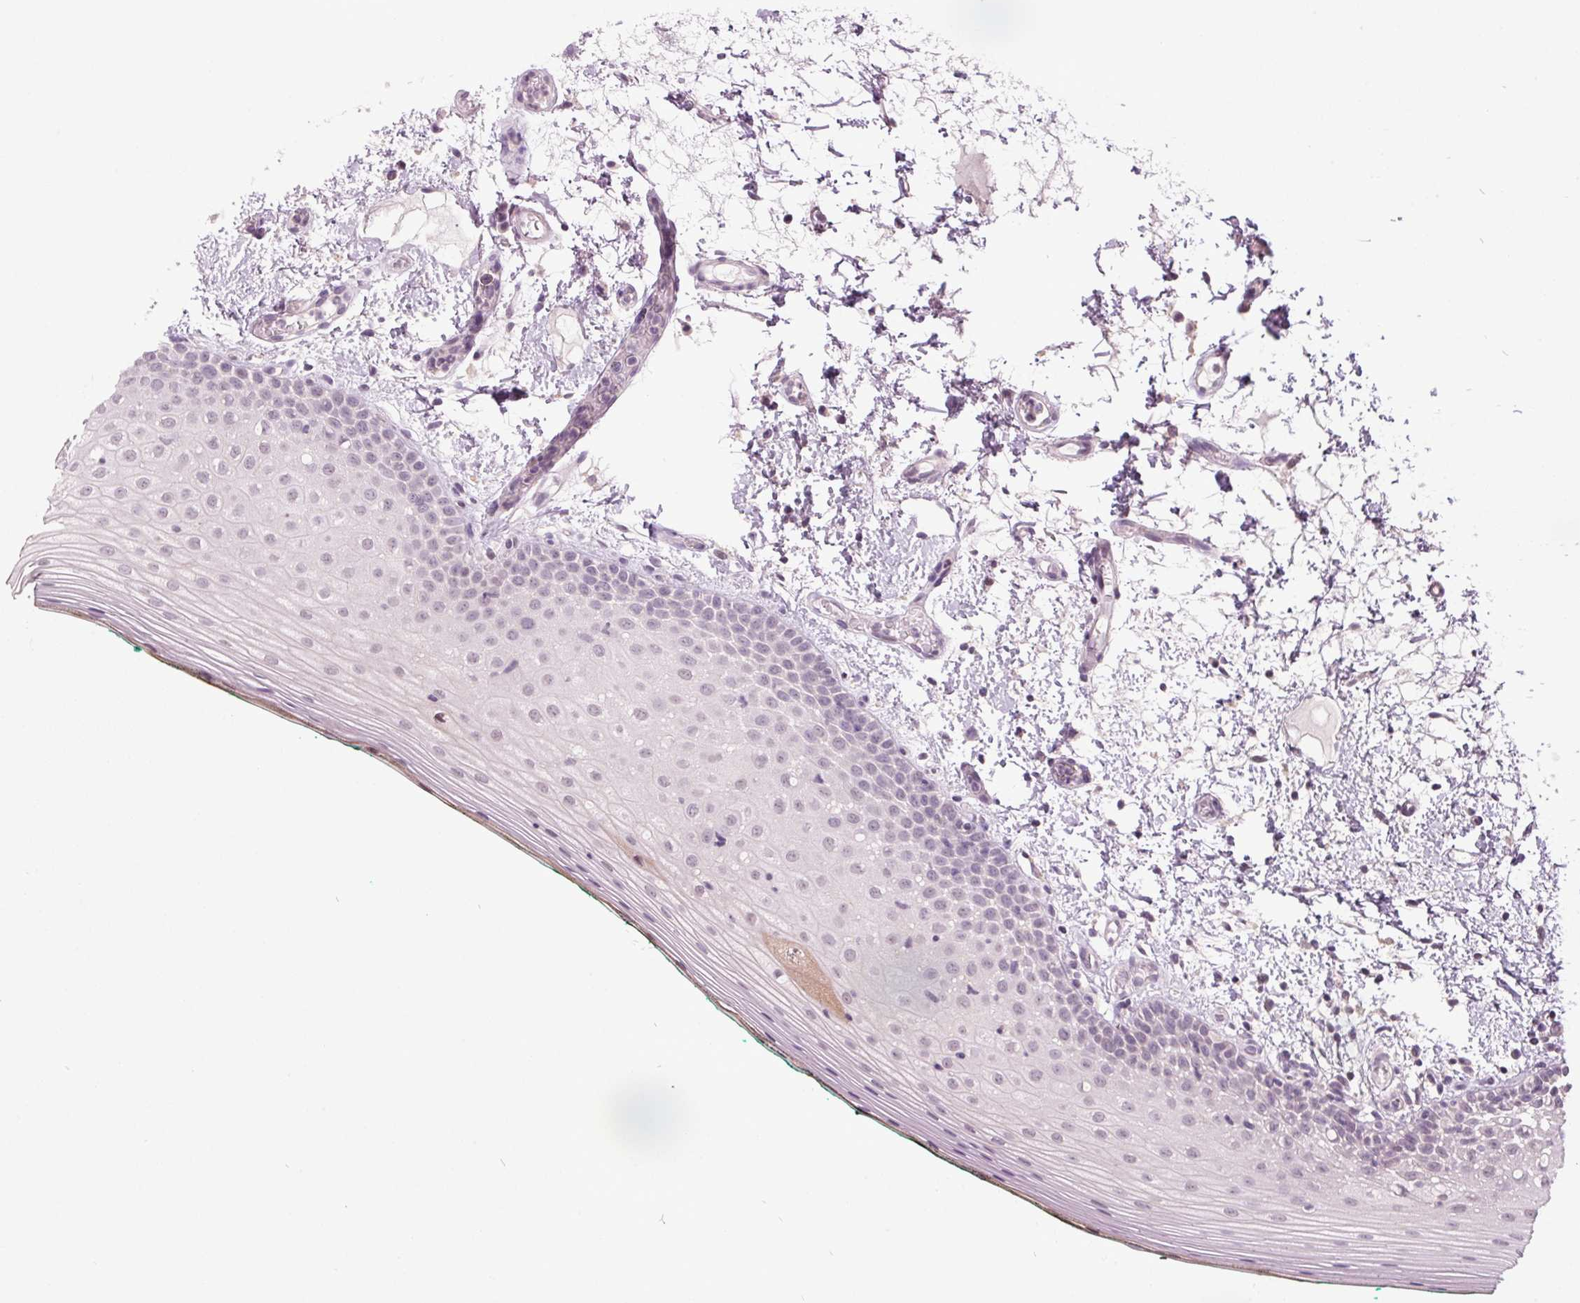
{"staining": {"intensity": "negative", "quantity": "none", "location": "none"}, "tissue": "oral mucosa", "cell_type": "Squamous epithelial cells", "image_type": "normal", "snomed": [{"axis": "morphology", "description": "Normal tissue, NOS"}, {"axis": "topography", "description": "Oral tissue"}], "caption": "High magnification brightfield microscopy of benign oral mucosa stained with DAB (3,3'-diaminobenzidine) (brown) and counterstained with hematoxylin (blue): squamous epithelial cells show no significant positivity. (Stains: DAB immunohistochemistry with hematoxylin counter stain, Microscopy: brightfield microscopy at high magnification).", "gene": "C2orf16", "patient": {"sex": "female", "age": 83}}